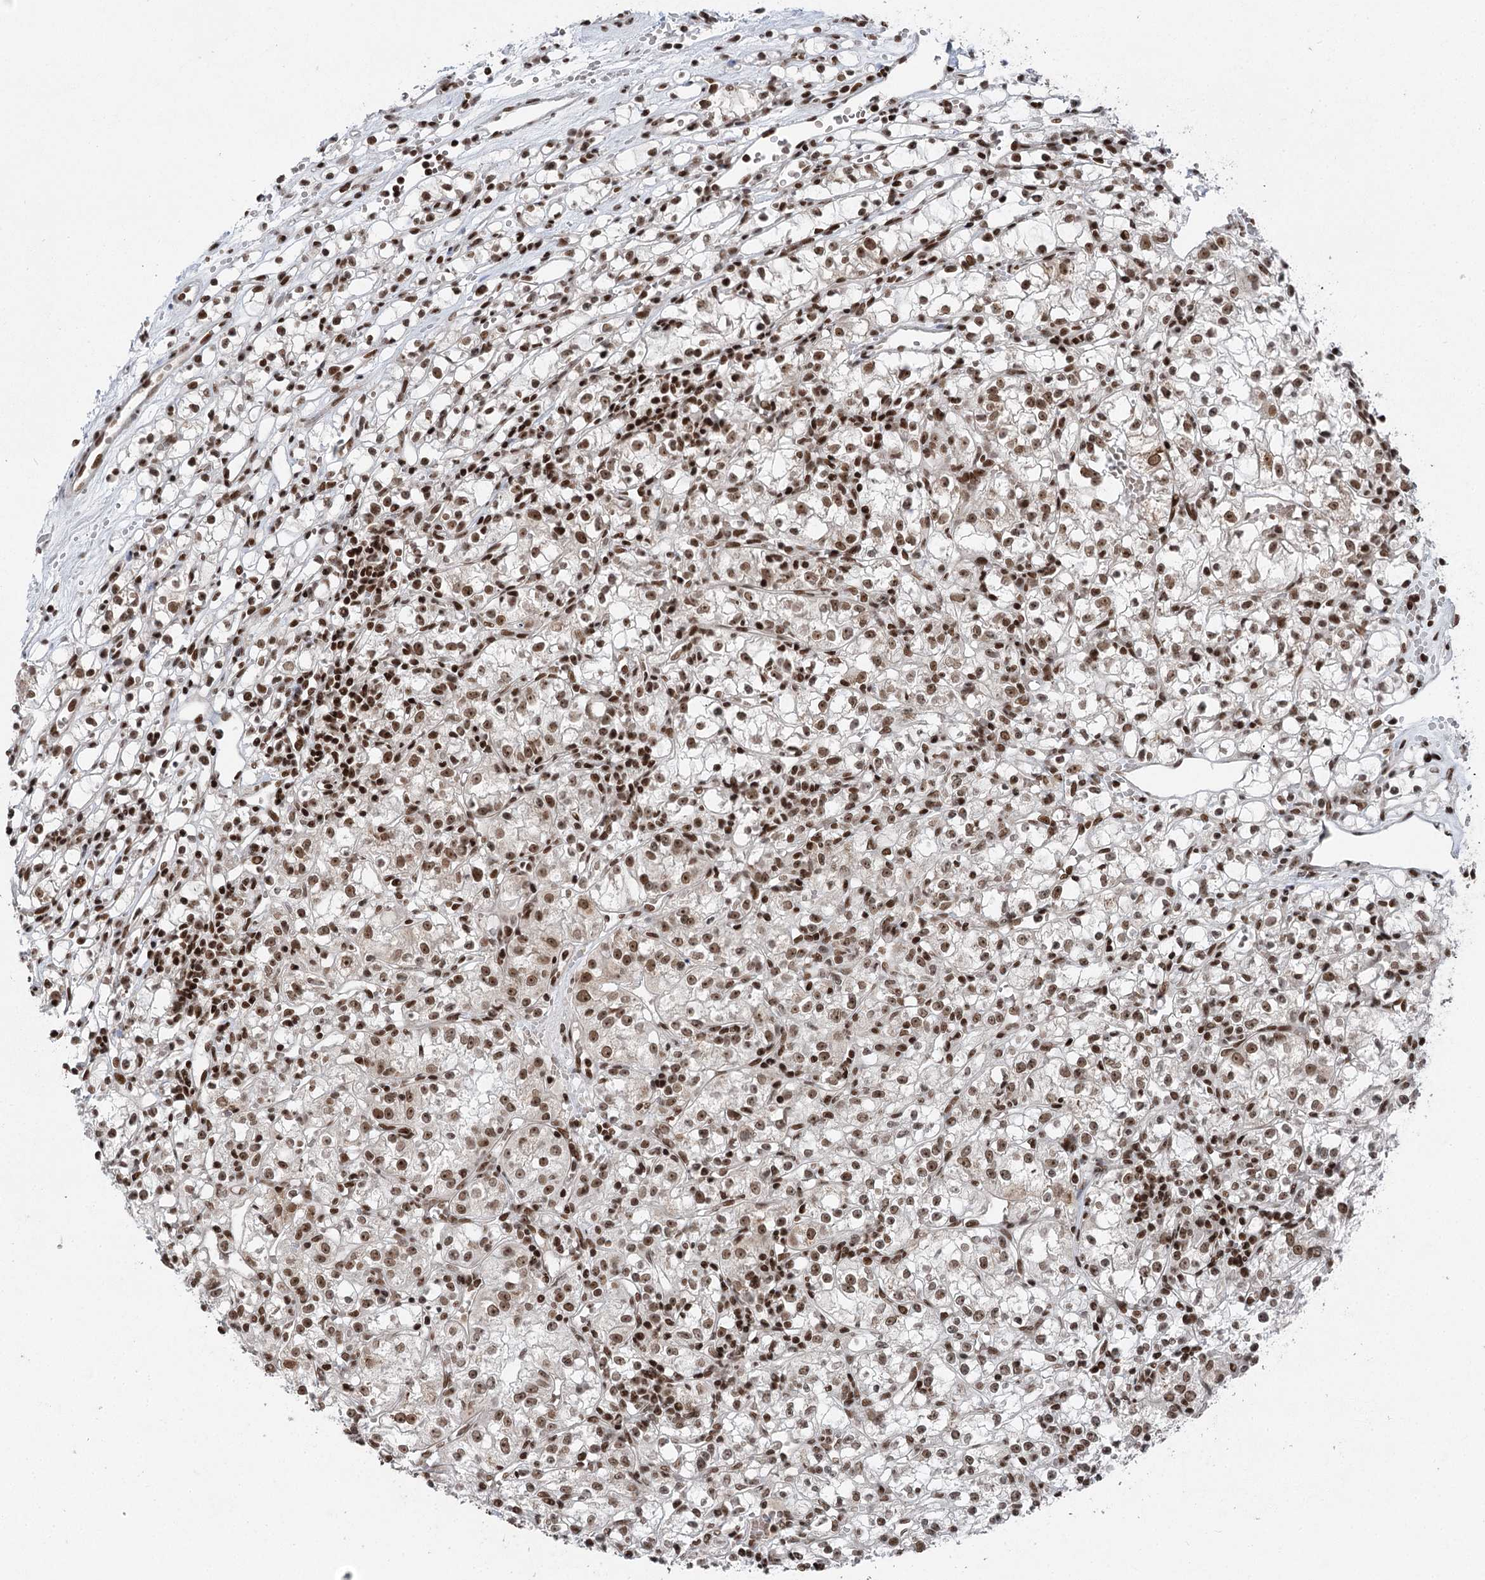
{"staining": {"intensity": "moderate", "quantity": ">75%", "location": "nuclear"}, "tissue": "renal cancer", "cell_type": "Tumor cells", "image_type": "cancer", "snomed": [{"axis": "morphology", "description": "Adenocarcinoma, NOS"}, {"axis": "topography", "description": "Kidney"}], "caption": "High-magnification brightfield microscopy of adenocarcinoma (renal) stained with DAB (brown) and counterstained with hematoxylin (blue). tumor cells exhibit moderate nuclear staining is present in approximately>75% of cells. The staining was performed using DAB, with brown indicating positive protein expression. Nuclei are stained blue with hematoxylin.", "gene": "CGGBP1", "patient": {"sex": "female", "age": 59}}